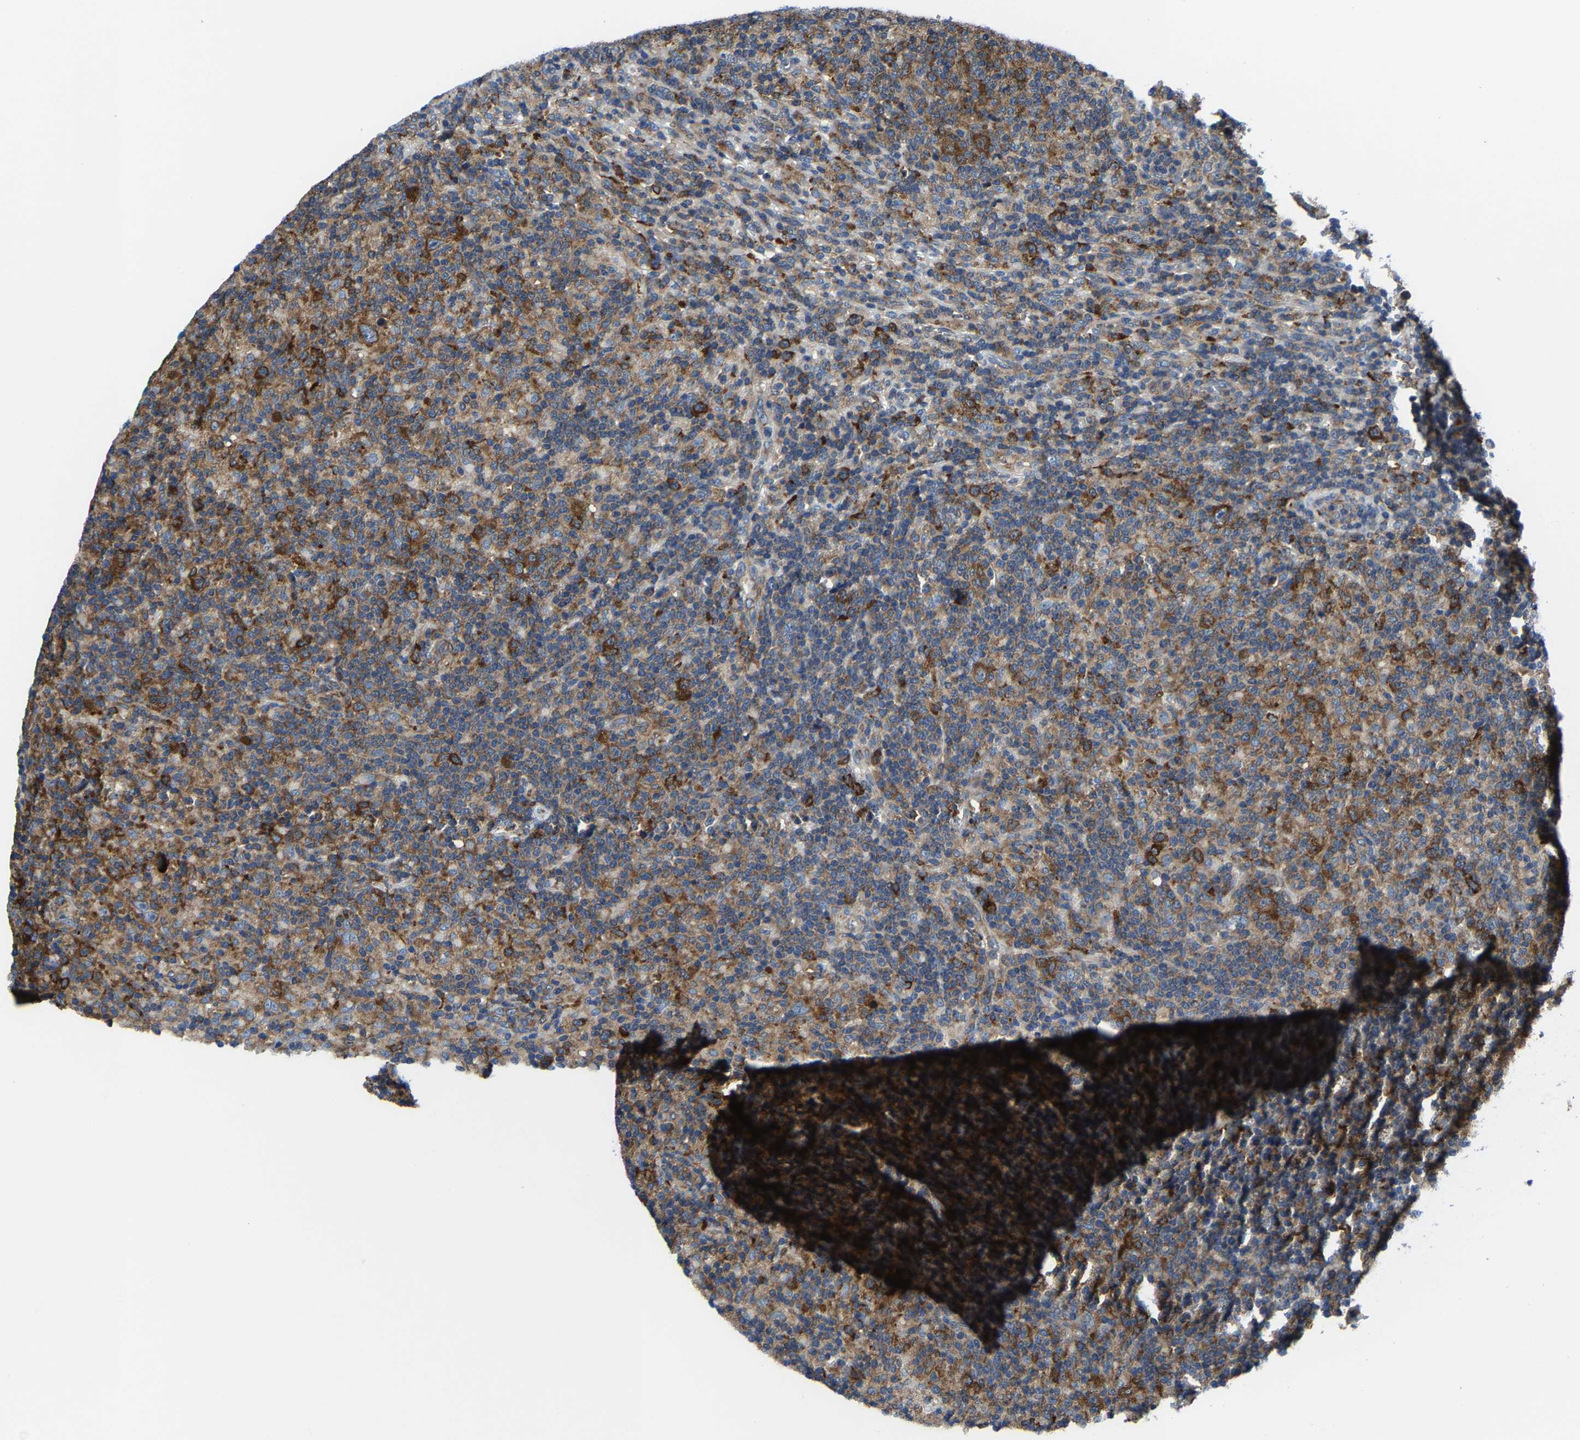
{"staining": {"intensity": "moderate", "quantity": ">75%", "location": "cytoplasmic/membranous"}, "tissue": "lymphoma", "cell_type": "Tumor cells", "image_type": "cancer", "snomed": [{"axis": "morphology", "description": "Hodgkin's disease, NOS"}, {"axis": "topography", "description": "Lymph node"}], "caption": "Brown immunohistochemical staining in Hodgkin's disease demonstrates moderate cytoplasmic/membranous positivity in about >75% of tumor cells.", "gene": "G3BP2", "patient": {"sex": "male", "age": 70}}